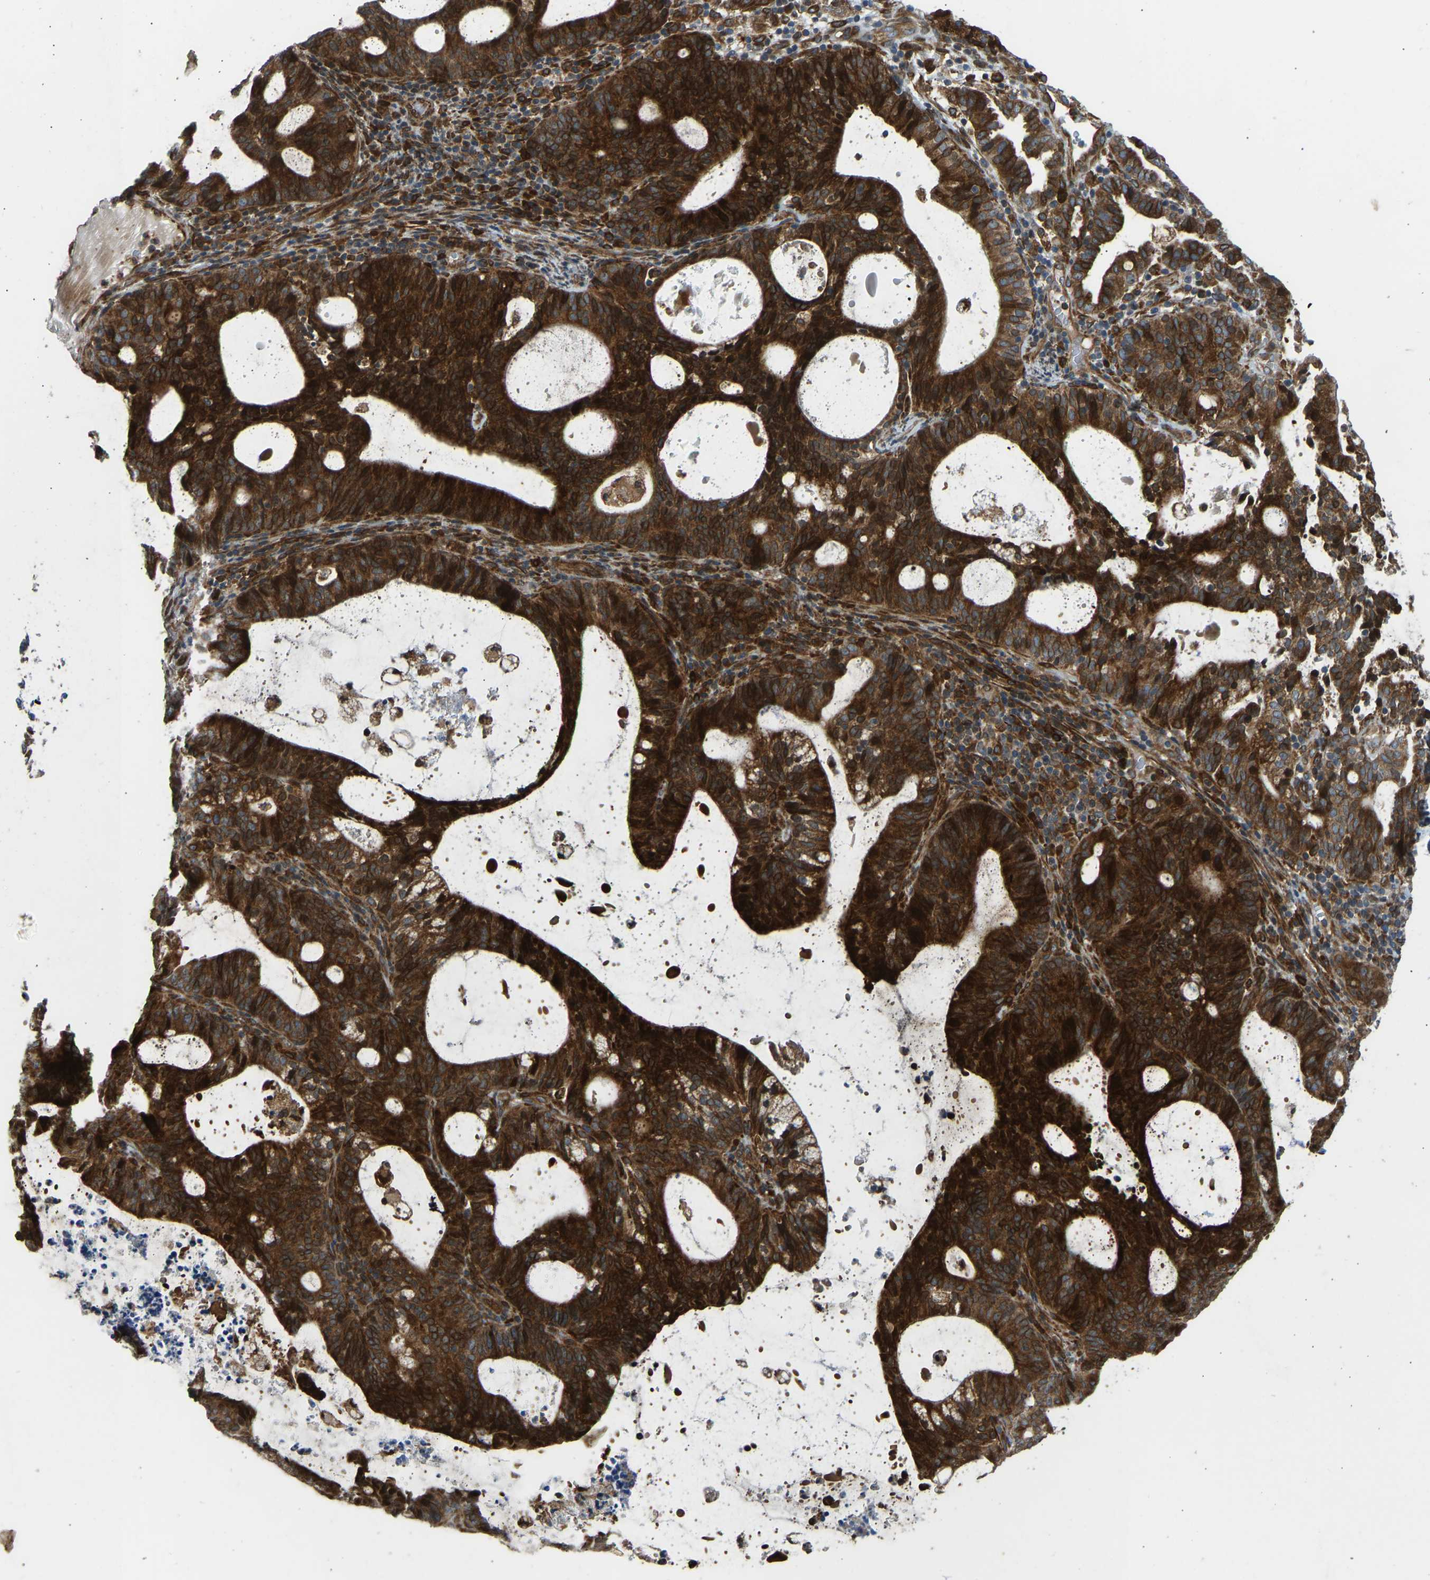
{"staining": {"intensity": "strong", "quantity": ">75%", "location": "cytoplasmic/membranous"}, "tissue": "endometrial cancer", "cell_type": "Tumor cells", "image_type": "cancer", "snomed": [{"axis": "morphology", "description": "Adenocarcinoma, NOS"}, {"axis": "topography", "description": "Uterus"}], "caption": "Strong cytoplasmic/membranous expression for a protein is identified in about >75% of tumor cells of adenocarcinoma (endometrial) using immunohistochemistry (IHC).", "gene": "OS9", "patient": {"sex": "female", "age": 83}}